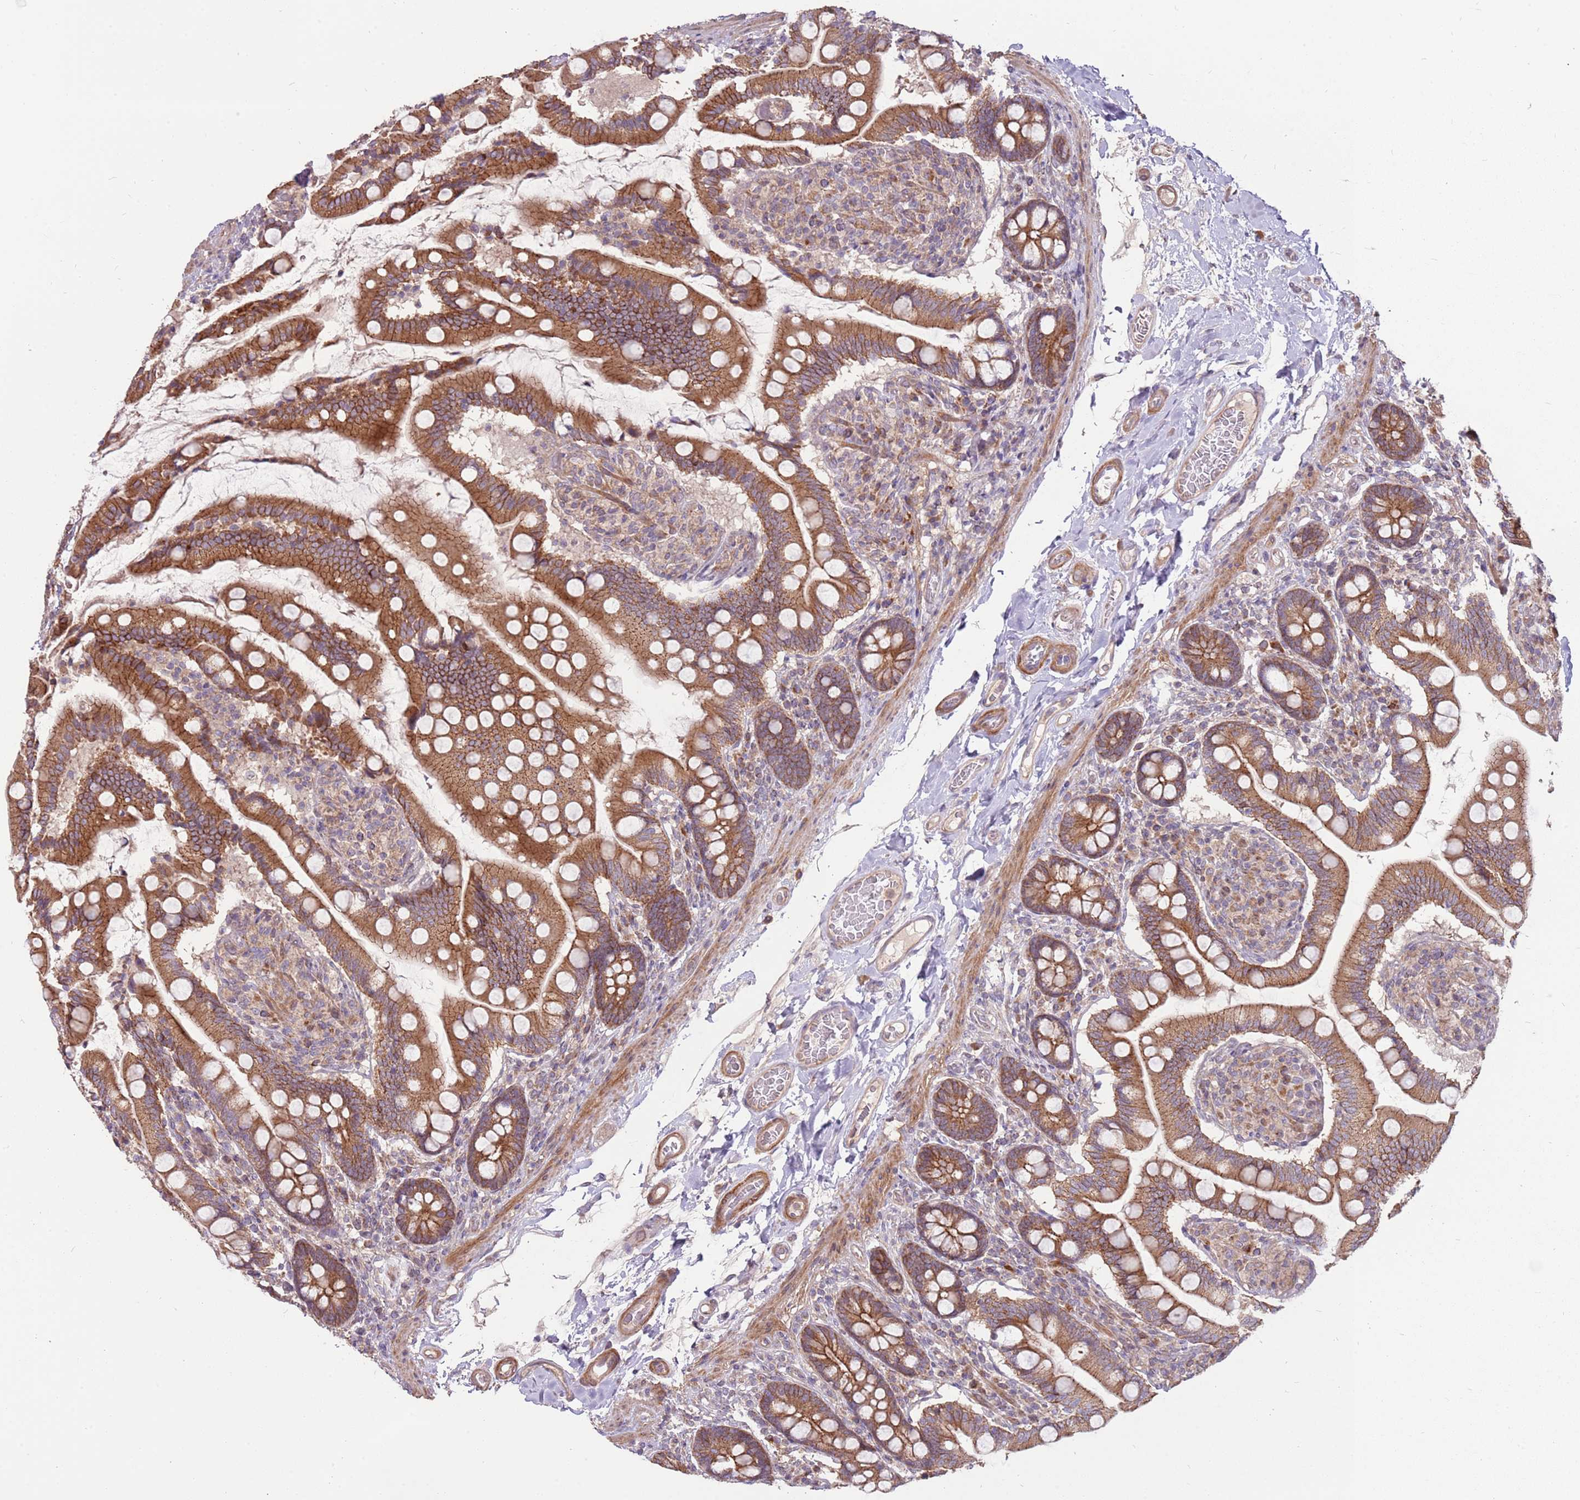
{"staining": {"intensity": "moderate", "quantity": ">75%", "location": "cytoplasmic/membranous"}, "tissue": "small intestine", "cell_type": "Glandular cells", "image_type": "normal", "snomed": [{"axis": "morphology", "description": "Normal tissue, NOS"}, {"axis": "topography", "description": "Small intestine"}], "caption": "Immunohistochemical staining of benign small intestine reveals medium levels of moderate cytoplasmic/membranous positivity in approximately >75% of glandular cells.", "gene": "SPATA31D1", "patient": {"sex": "female", "age": 64}}